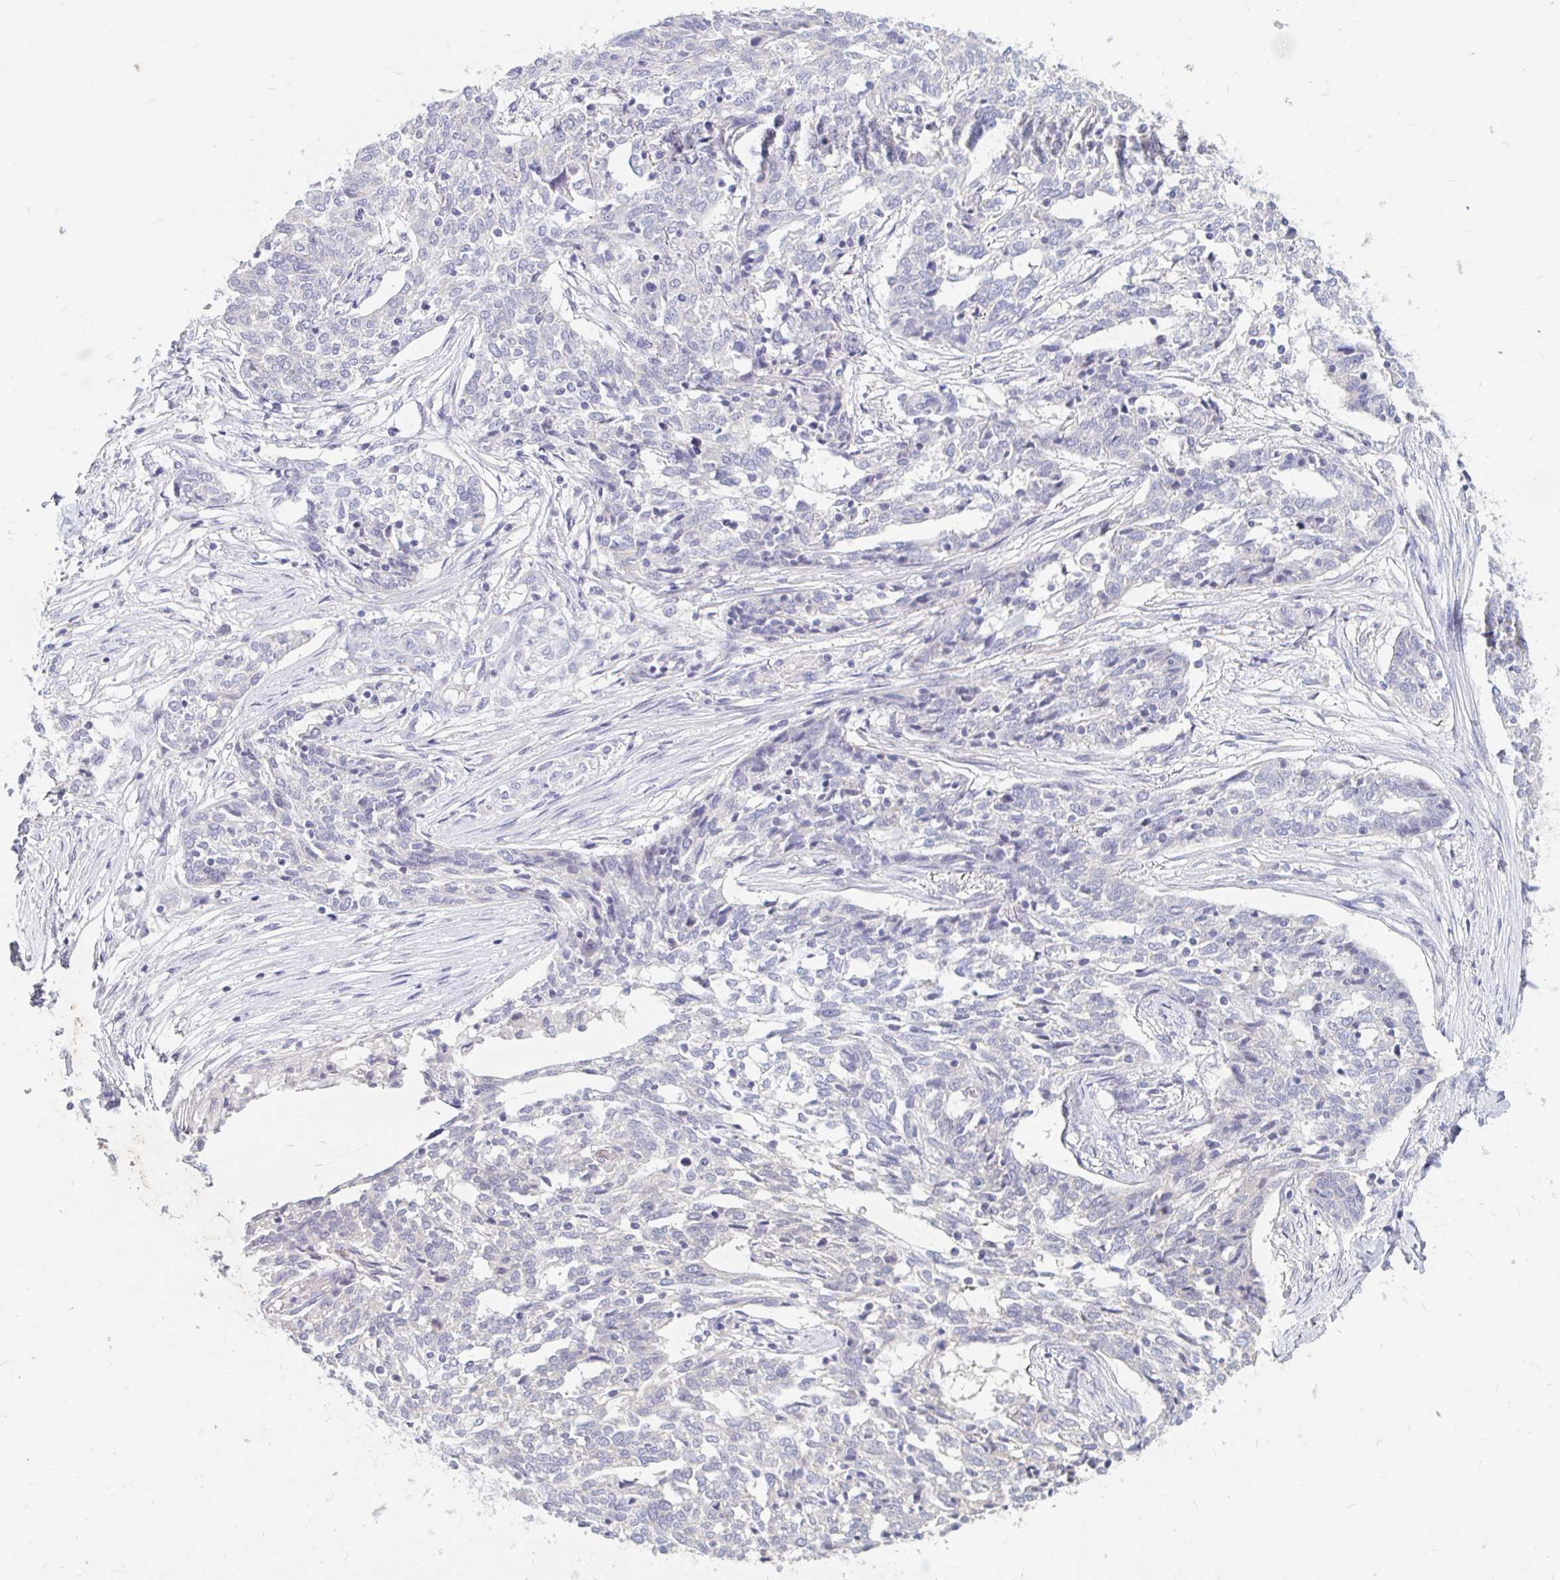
{"staining": {"intensity": "negative", "quantity": "none", "location": "none"}, "tissue": "ovarian cancer", "cell_type": "Tumor cells", "image_type": "cancer", "snomed": [{"axis": "morphology", "description": "Cystadenocarcinoma, serous, NOS"}, {"axis": "topography", "description": "Ovary"}], "caption": "A high-resolution image shows IHC staining of serous cystadenocarcinoma (ovarian), which shows no significant positivity in tumor cells.", "gene": "ADH1A", "patient": {"sex": "female", "age": 67}}